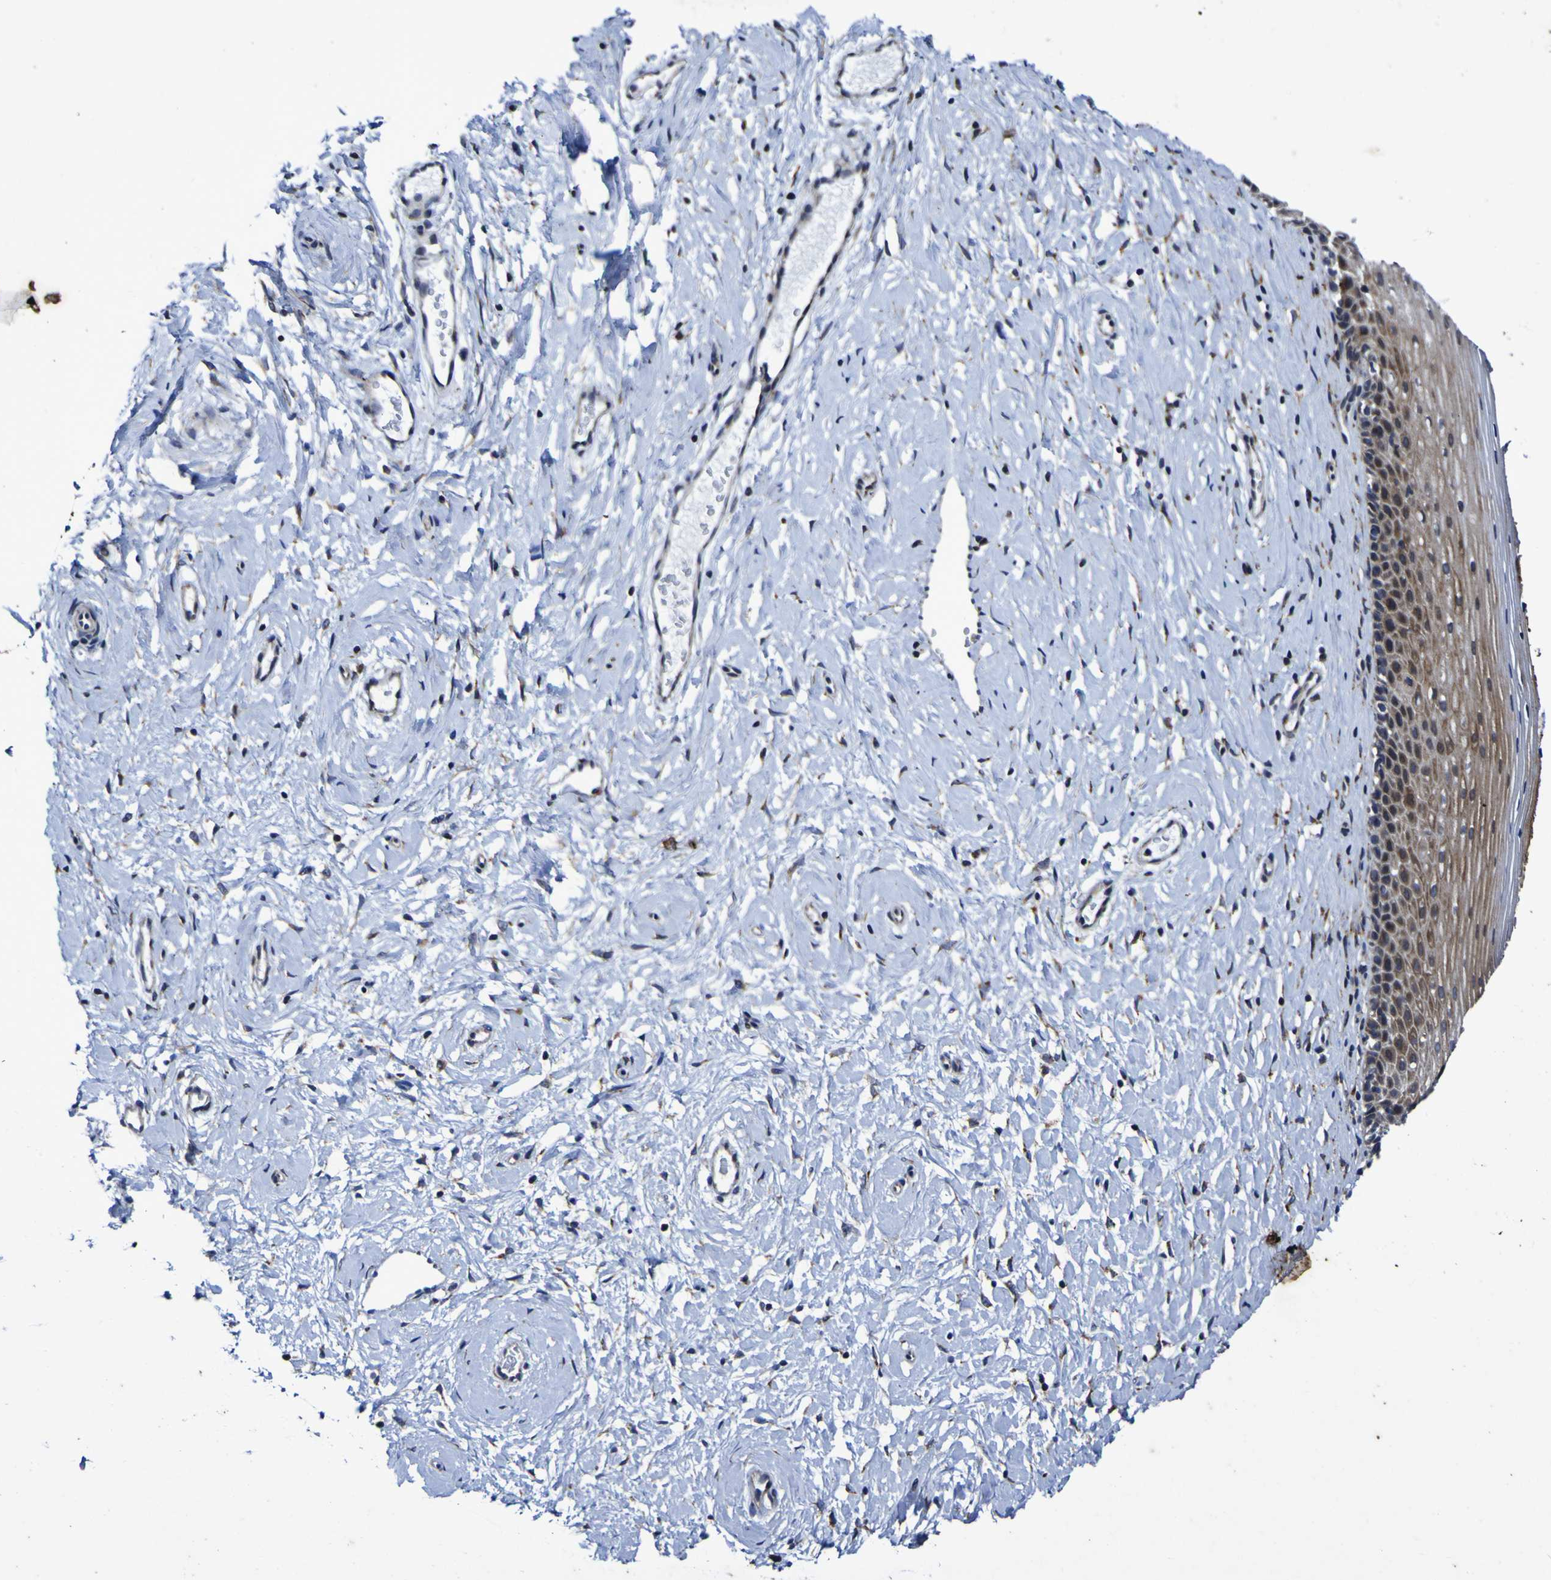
{"staining": {"intensity": "weak", "quantity": ">75%", "location": "cytoplasmic/membranous"}, "tissue": "cervix", "cell_type": "Glandular cells", "image_type": "normal", "snomed": [{"axis": "morphology", "description": "Normal tissue, NOS"}, {"axis": "topography", "description": "Cervix"}], "caption": "Immunohistochemical staining of normal human cervix demonstrates low levels of weak cytoplasmic/membranous expression in about >75% of glandular cells. (IHC, brightfield microscopy, high magnification).", "gene": "P3H1", "patient": {"sex": "female", "age": 39}}